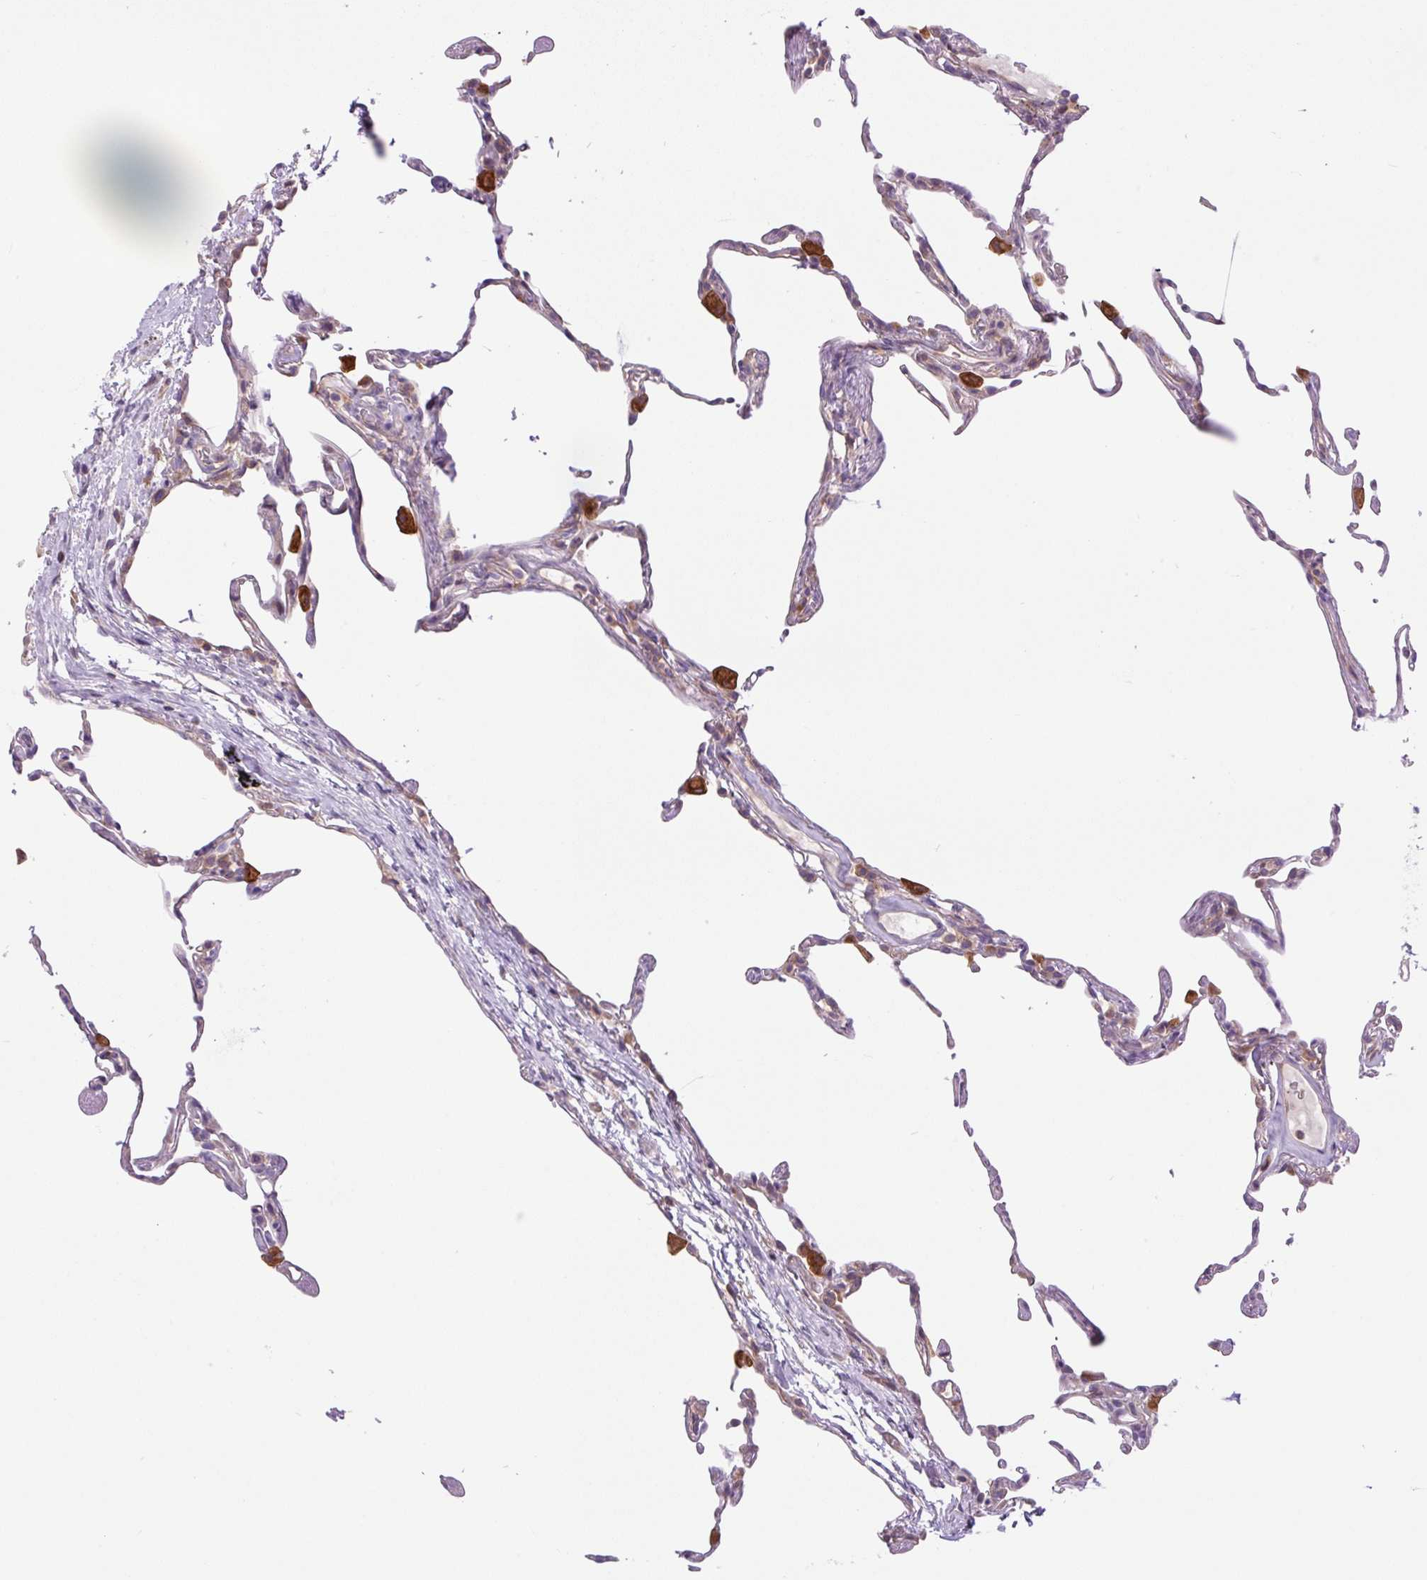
{"staining": {"intensity": "negative", "quantity": "none", "location": "none"}, "tissue": "lung", "cell_type": "Alveolar cells", "image_type": "normal", "snomed": [{"axis": "morphology", "description": "Normal tissue, NOS"}, {"axis": "topography", "description": "Lung"}], "caption": "The immunohistochemistry image has no significant positivity in alveolar cells of lung.", "gene": "MINK1", "patient": {"sex": "female", "age": 57}}